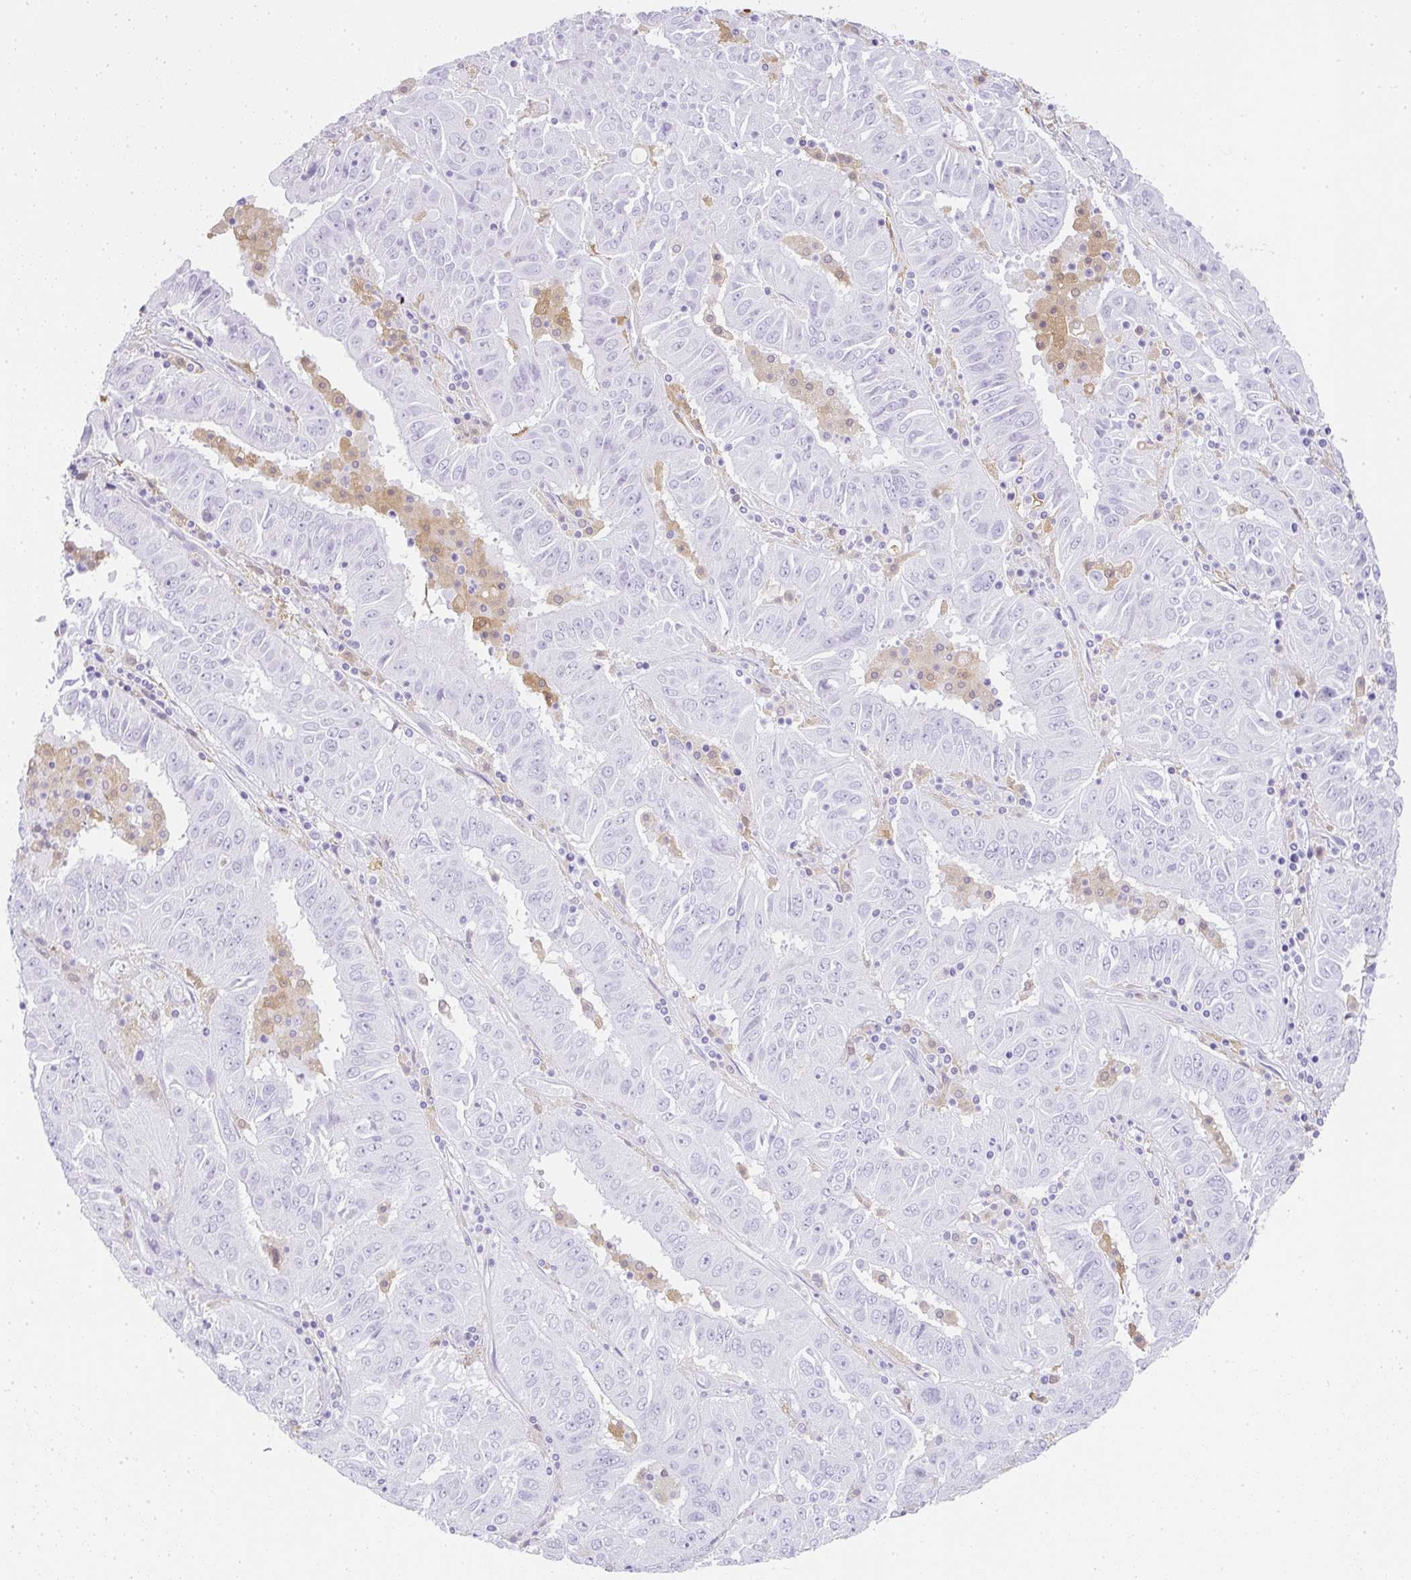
{"staining": {"intensity": "negative", "quantity": "none", "location": "none"}, "tissue": "pancreatic cancer", "cell_type": "Tumor cells", "image_type": "cancer", "snomed": [{"axis": "morphology", "description": "Adenocarcinoma, NOS"}, {"axis": "topography", "description": "Pancreas"}], "caption": "Immunohistochemical staining of human adenocarcinoma (pancreatic) shows no significant staining in tumor cells. (Brightfield microscopy of DAB (3,3'-diaminobenzidine) immunohistochemistry (IHC) at high magnification).", "gene": "HK3", "patient": {"sex": "male", "age": 63}}